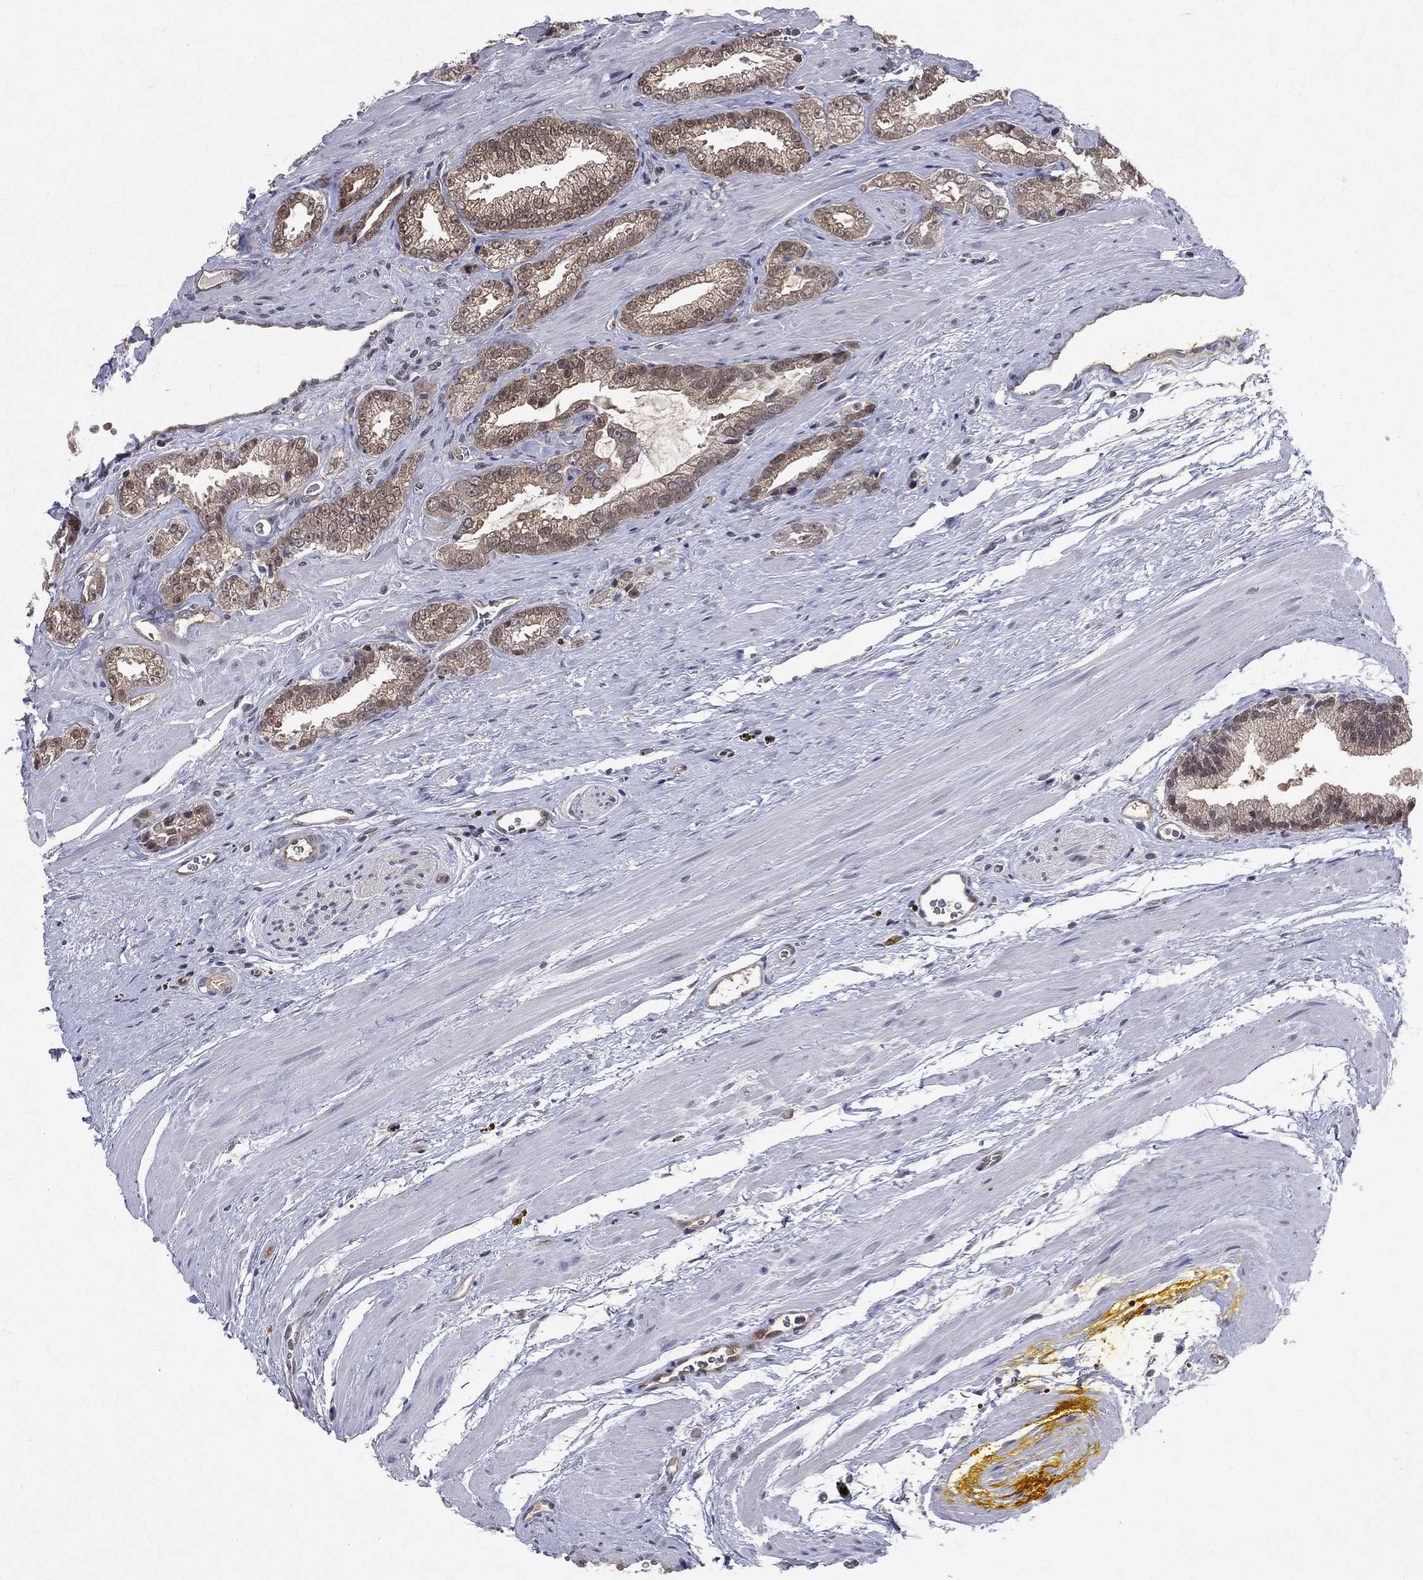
{"staining": {"intensity": "weak", "quantity": ">75%", "location": "cytoplasmic/membranous"}, "tissue": "prostate cancer", "cell_type": "Tumor cells", "image_type": "cancer", "snomed": [{"axis": "morphology", "description": "Adenocarcinoma, NOS"}, {"axis": "topography", "description": "Prostate"}], "caption": "A low amount of weak cytoplasmic/membranous positivity is seen in approximately >75% of tumor cells in prostate cancer tissue.", "gene": "GMPR2", "patient": {"sex": "male", "age": 67}}